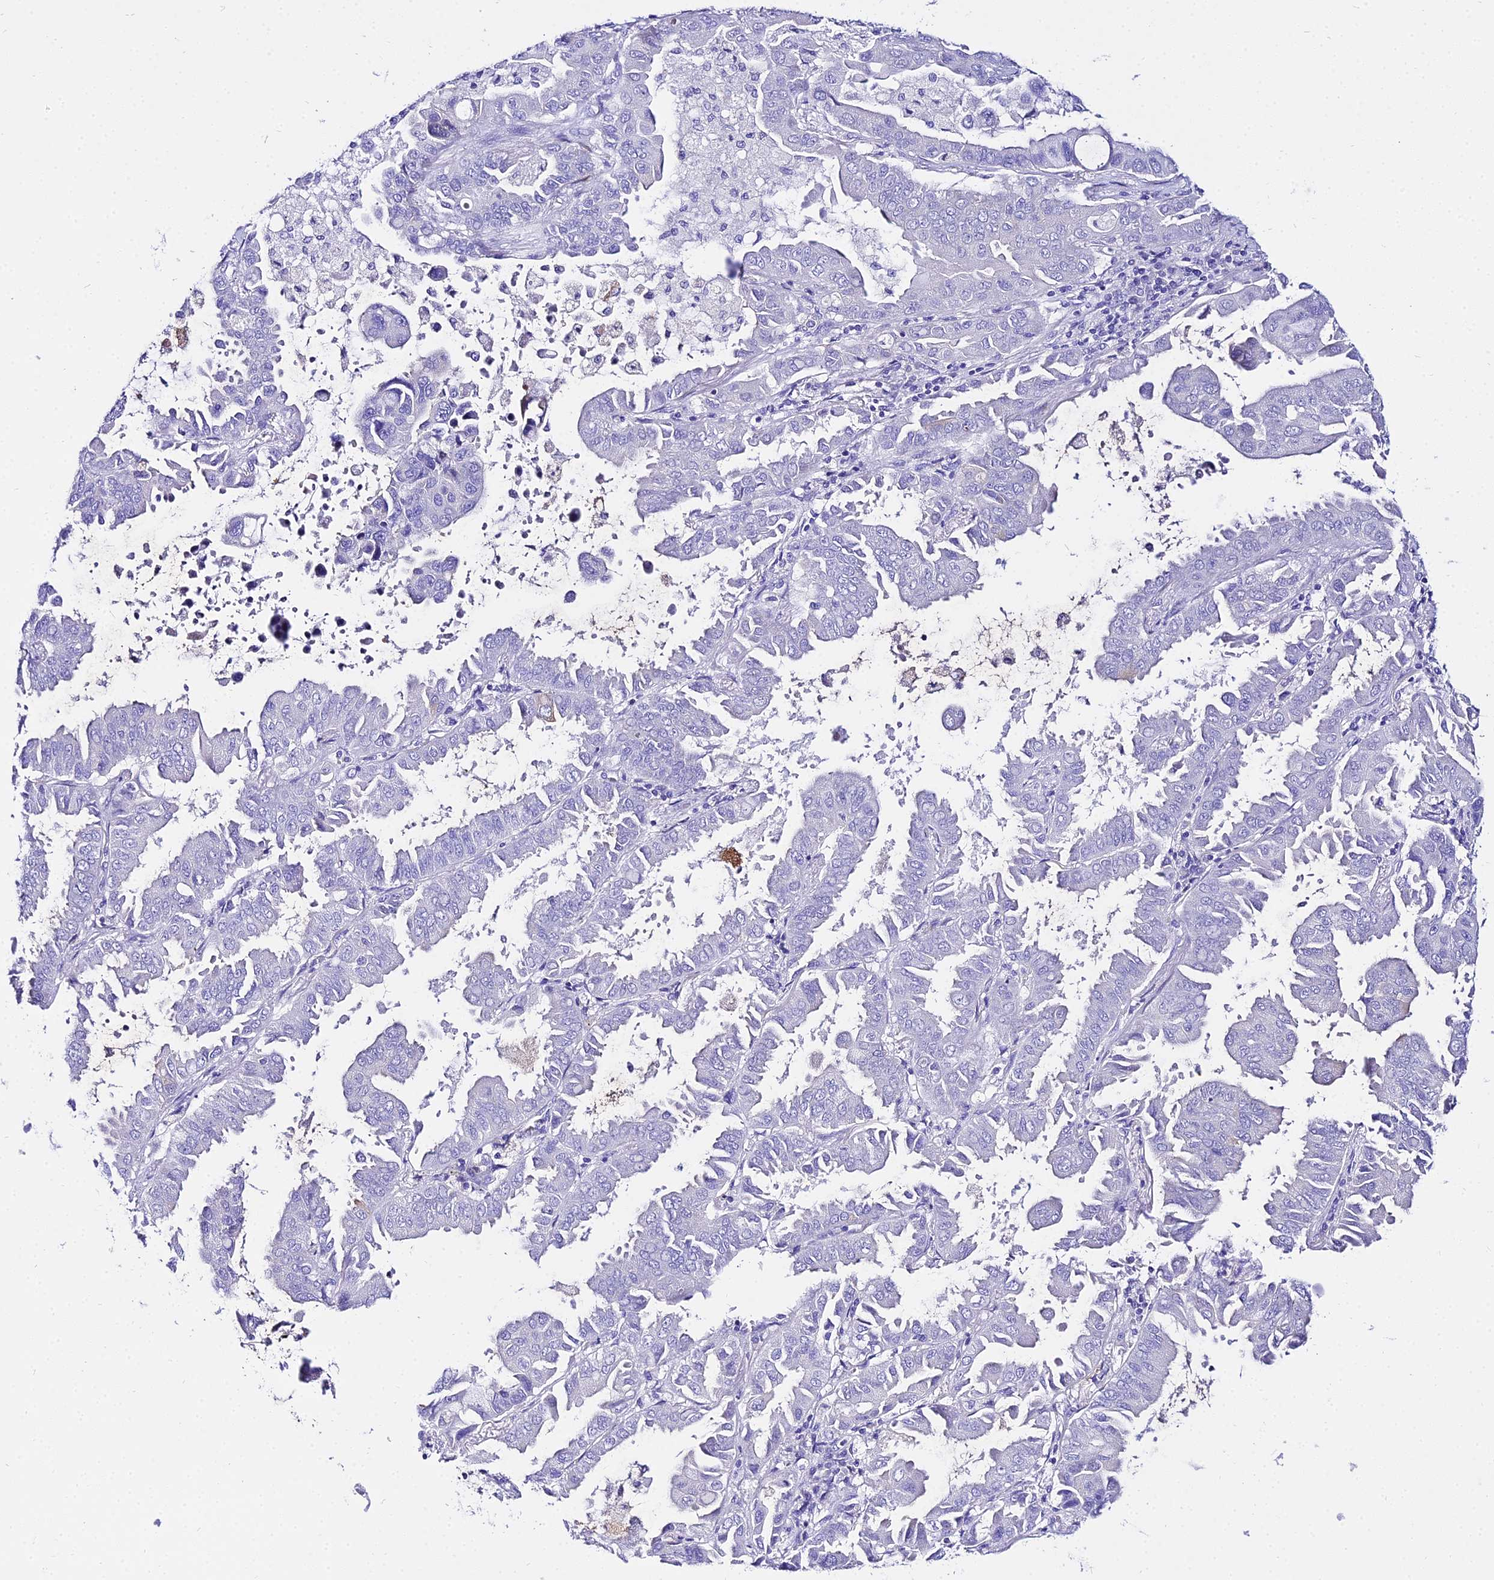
{"staining": {"intensity": "negative", "quantity": "none", "location": "none"}, "tissue": "lung cancer", "cell_type": "Tumor cells", "image_type": "cancer", "snomed": [{"axis": "morphology", "description": "Adenocarcinoma, NOS"}, {"axis": "topography", "description": "Lung"}], "caption": "Immunohistochemical staining of adenocarcinoma (lung) exhibits no significant expression in tumor cells.", "gene": "TUBA3D", "patient": {"sex": "male", "age": 64}}